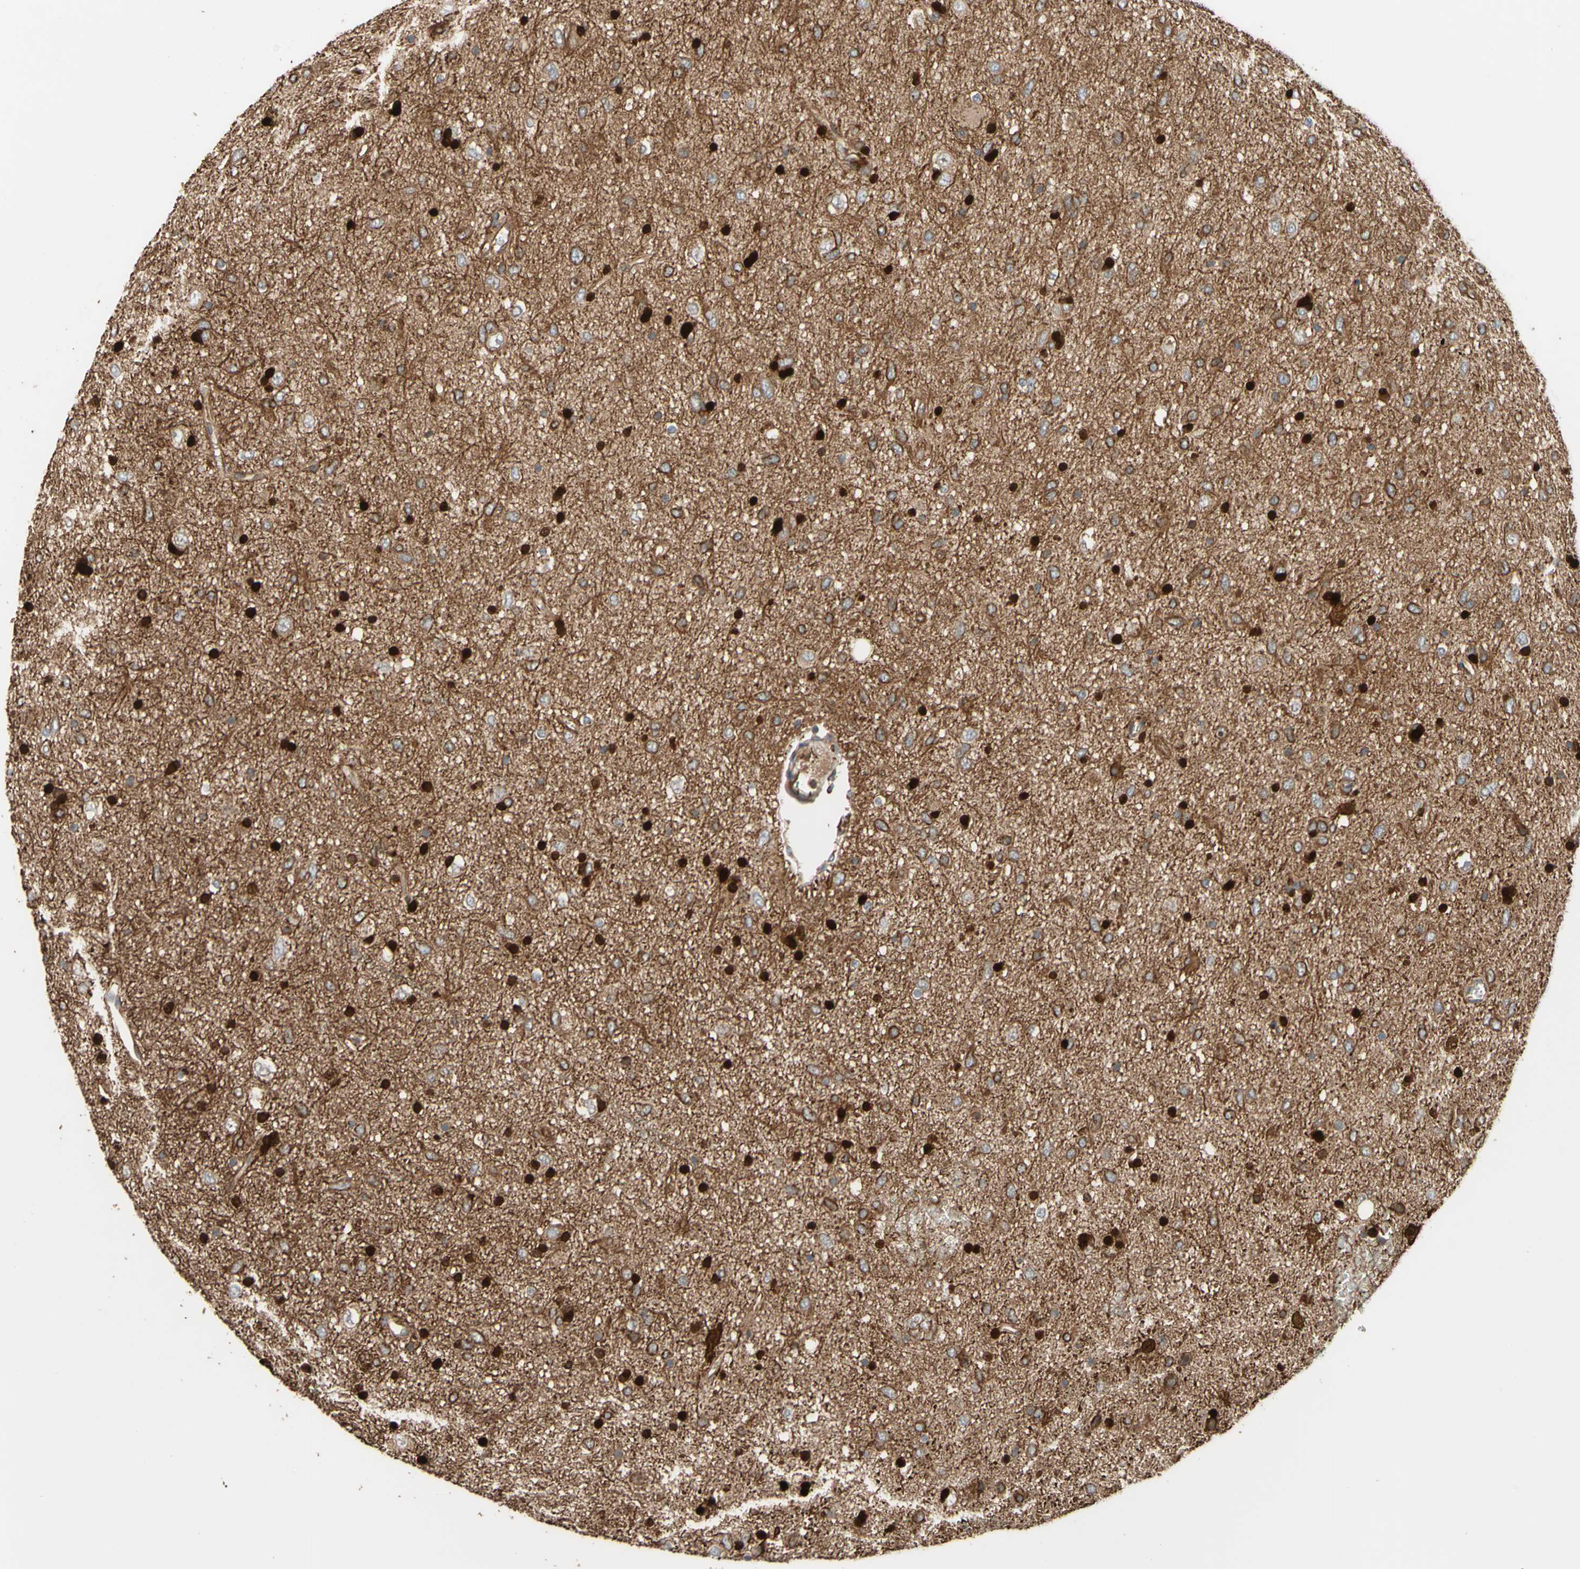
{"staining": {"intensity": "moderate", "quantity": "25%-75%", "location": "cytoplasmic/membranous"}, "tissue": "glioma", "cell_type": "Tumor cells", "image_type": "cancer", "snomed": [{"axis": "morphology", "description": "Glioma, malignant, Low grade"}, {"axis": "topography", "description": "Brain"}], "caption": "This is an image of IHC staining of glioma, which shows moderate positivity in the cytoplasmic/membranous of tumor cells.", "gene": "TRAF2", "patient": {"sex": "male", "age": 77}}